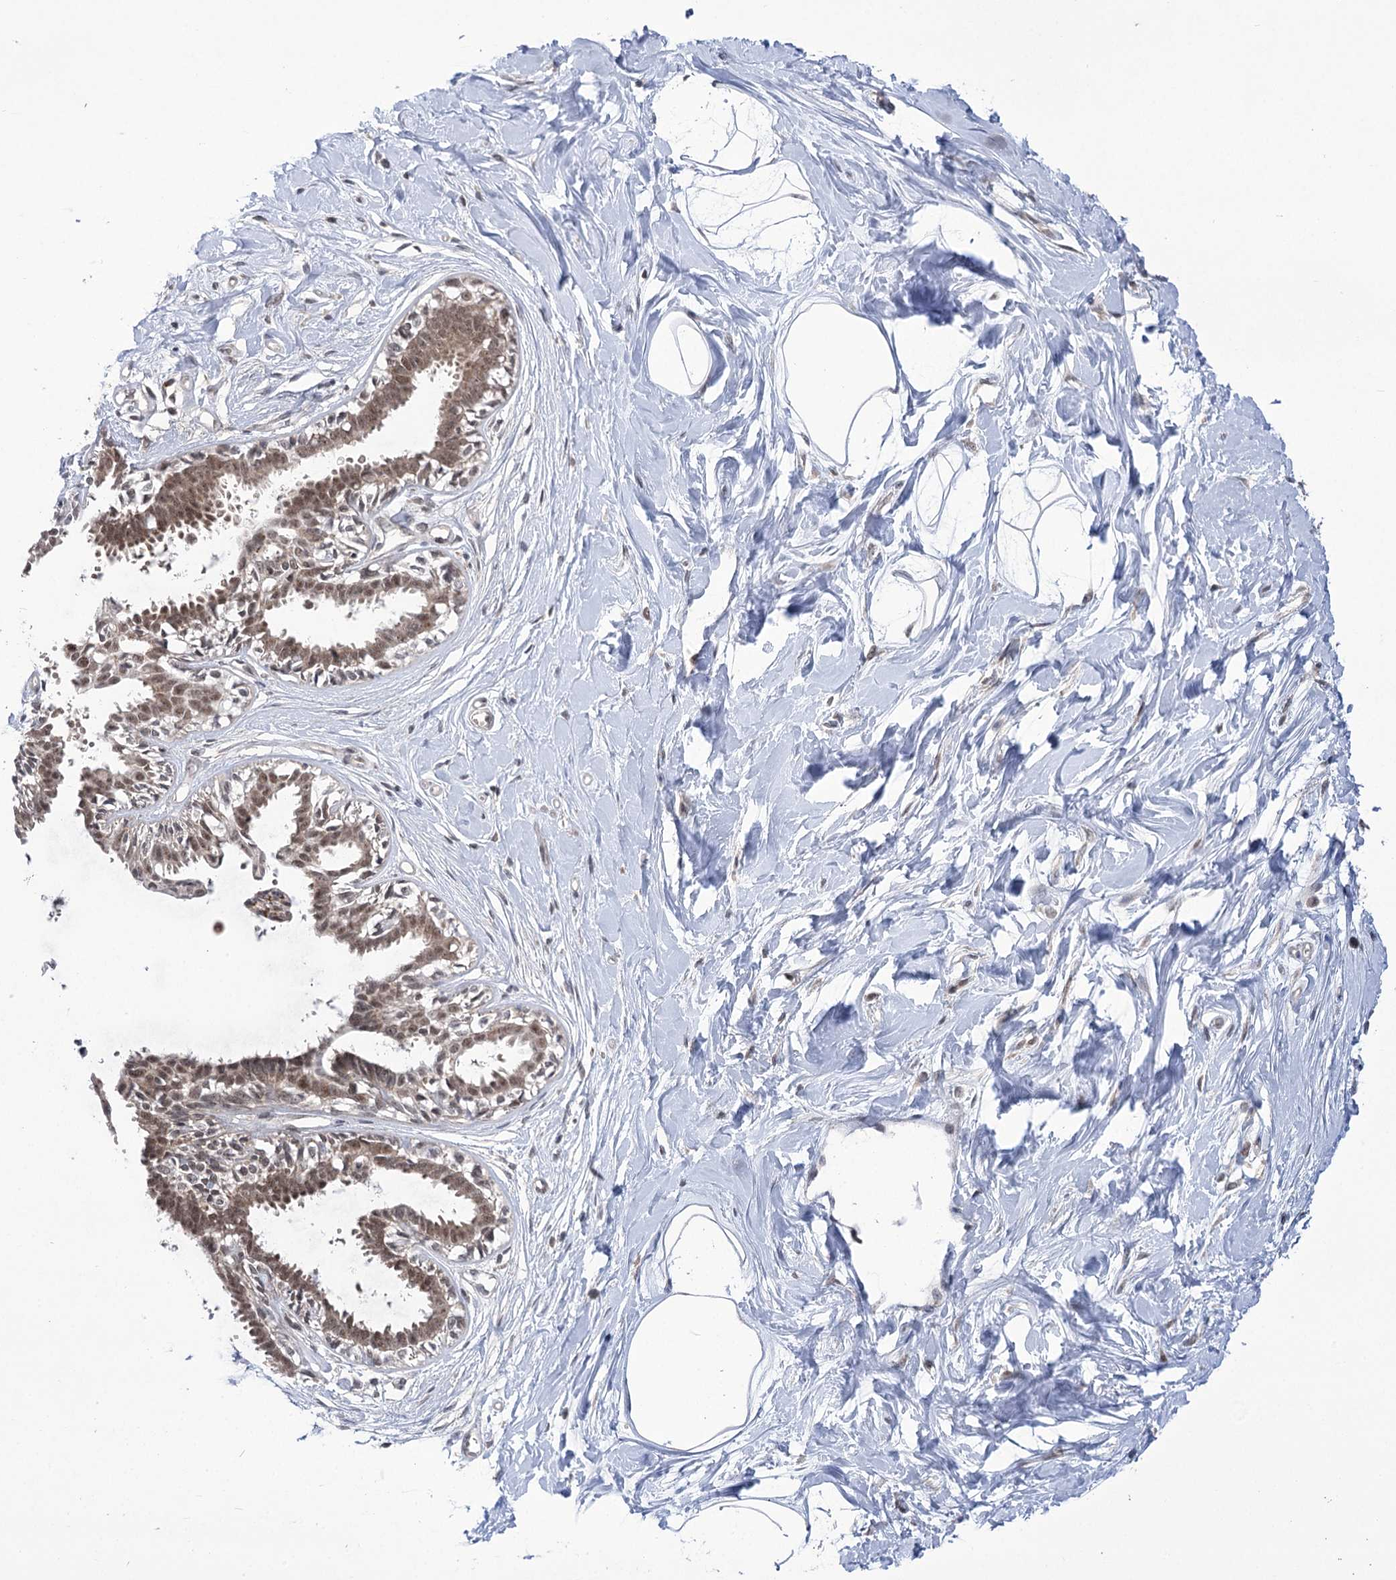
{"staining": {"intensity": "negative", "quantity": "none", "location": "none"}, "tissue": "breast", "cell_type": "Adipocytes", "image_type": "normal", "snomed": [{"axis": "morphology", "description": "Normal tissue, NOS"}, {"axis": "topography", "description": "Breast"}], "caption": "IHC image of unremarkable breast stained for a protein (brown), which shows no staining in adipocytes. (DAB (3,3'-diaminobenzidine) IHC, high magnification).", "gene": "ZMAT2", "patient": {"sex": "female", "age": 45}}